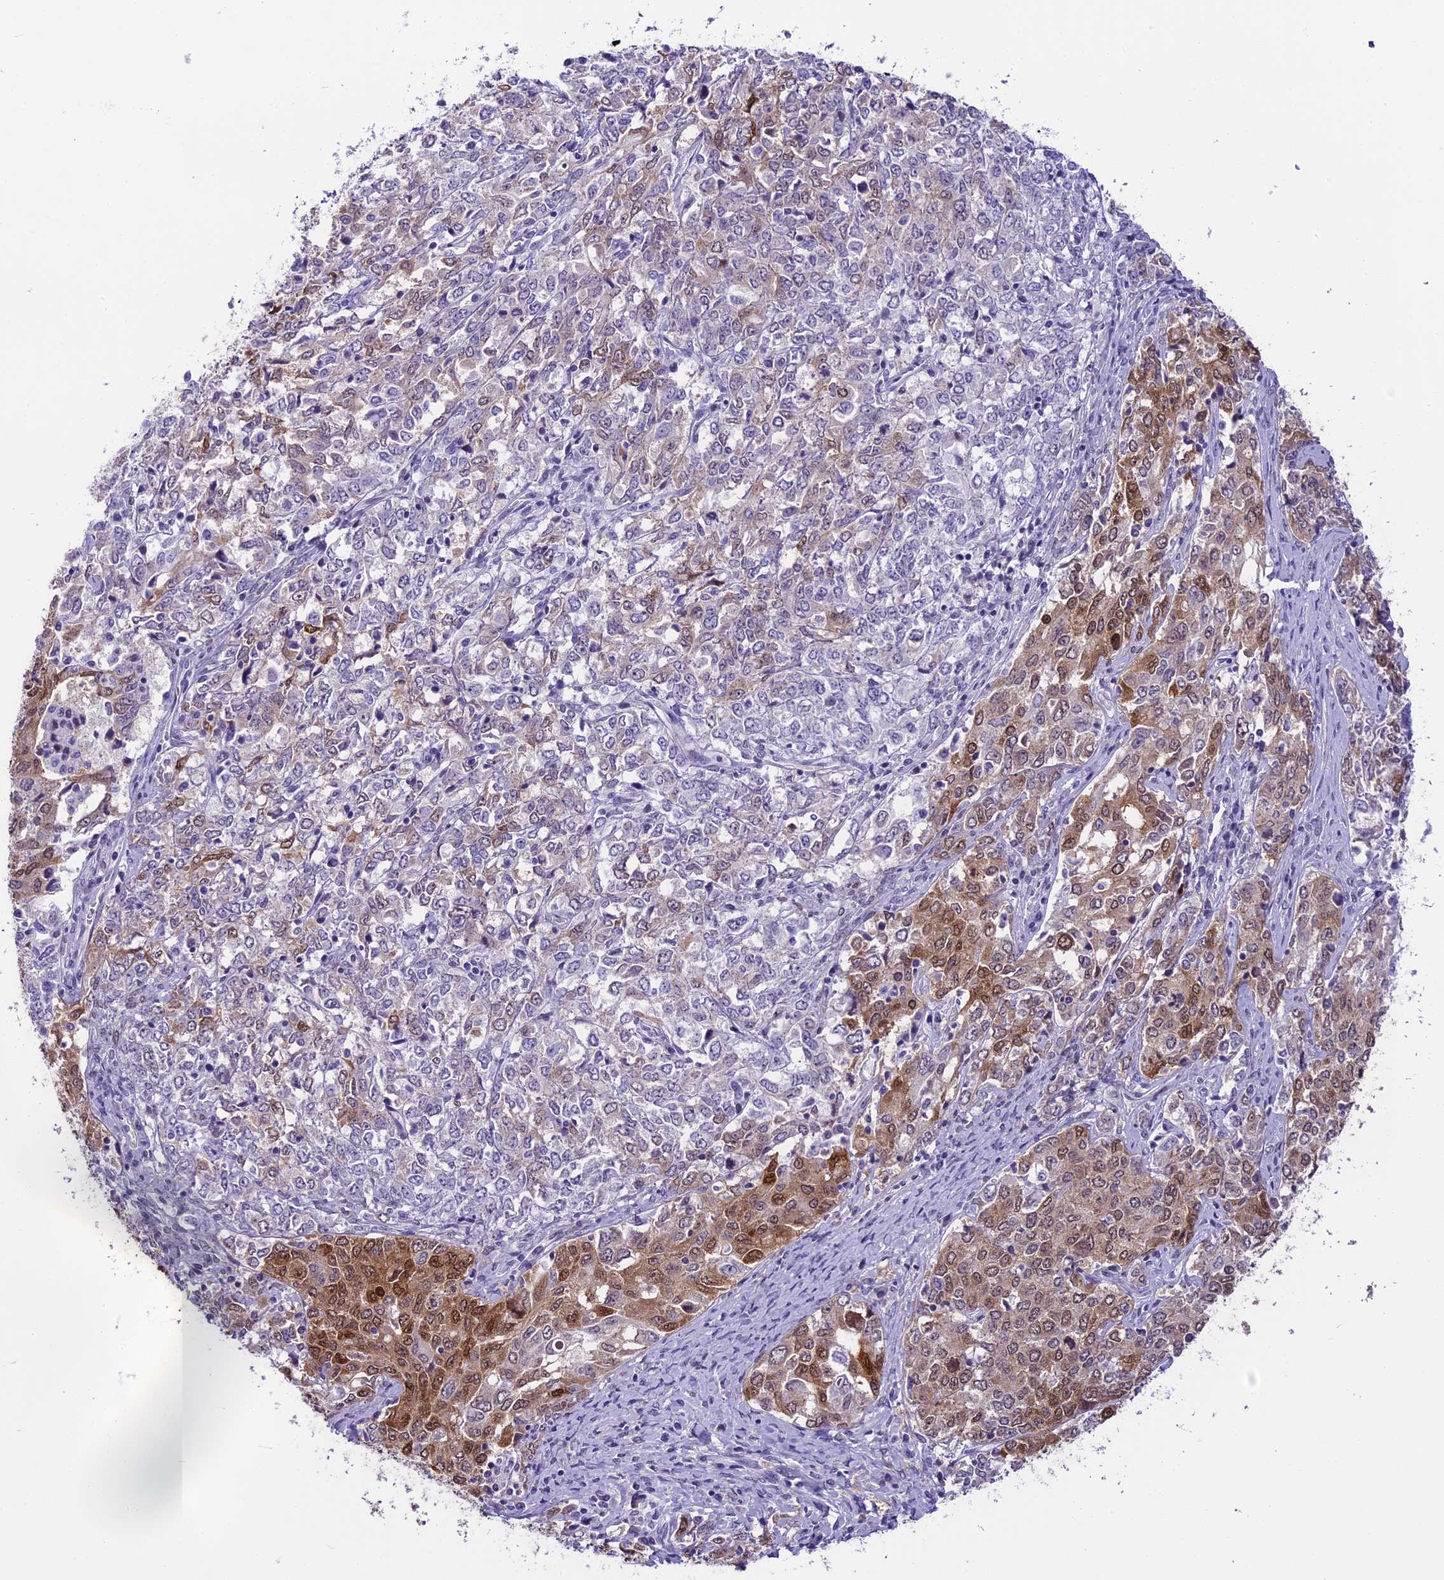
{"staining": {"intensity": "moderate", "quantity": "<25%", "location": "cytoplasmic/membranous,nuclear"}, "tissue": "ovarian cancer", "cell_type": "Tumor cells", "image_type": "cancer", "snomed": [{"axis": "morphology", "description": "Carcinoma, endometroid"}, {"axis": "topography", "description": "Ovary"}], "caption": "Immunohistochemistry (IHC) photomicrograph of human endometroid carcinoma (ovarian) stained for a protein (brown), which exhibits low levels of moderate cytoplasmic/membranous and nuclear staining in approximately <25% of tumor cells.", "gene": "PRR15", "patient": {"sex": "female", "age": 62}}